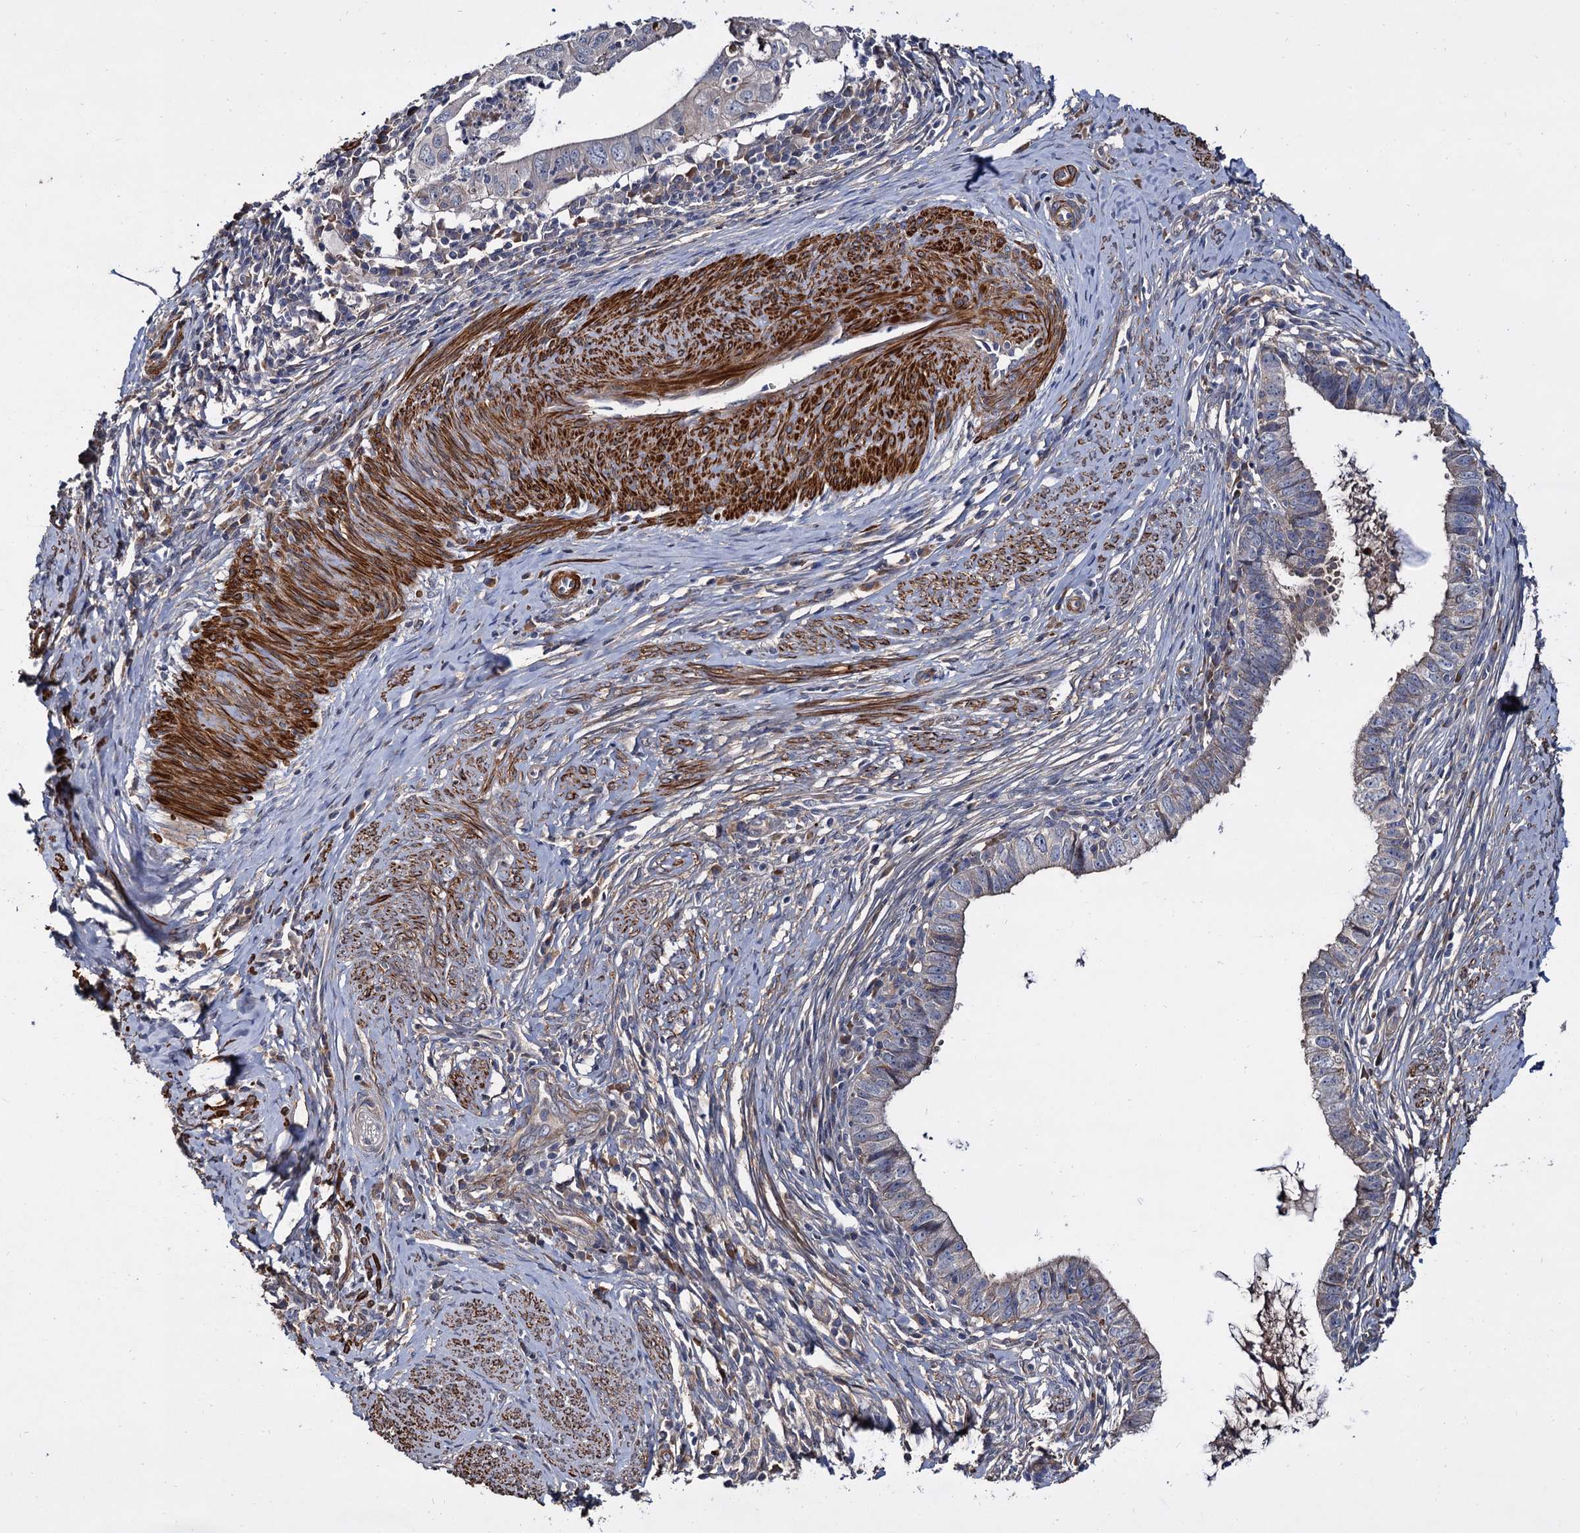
{"staining": {"intensity": "negative", "quantity": "none", "location": "none"}, "tissue": "cervical cancer", "cell_type": "Tumor cells", "image_type": "cancer", "snomed": [{"axis": "morphology", "description": "Adenocarcinoma, NOS"}, {"axis": "topography", "description": "Cervix"}], "caption": "High magnification brightfield microscopy of cervical adenocarcinoma stained with DAB (3,3'-diaminobenzidine) (brown) and counterstained with hematoxylin (blue): tumor cells show no significant positivity.", "gene": "ISM2", "patient": {"sex": "female", "age": 36}}